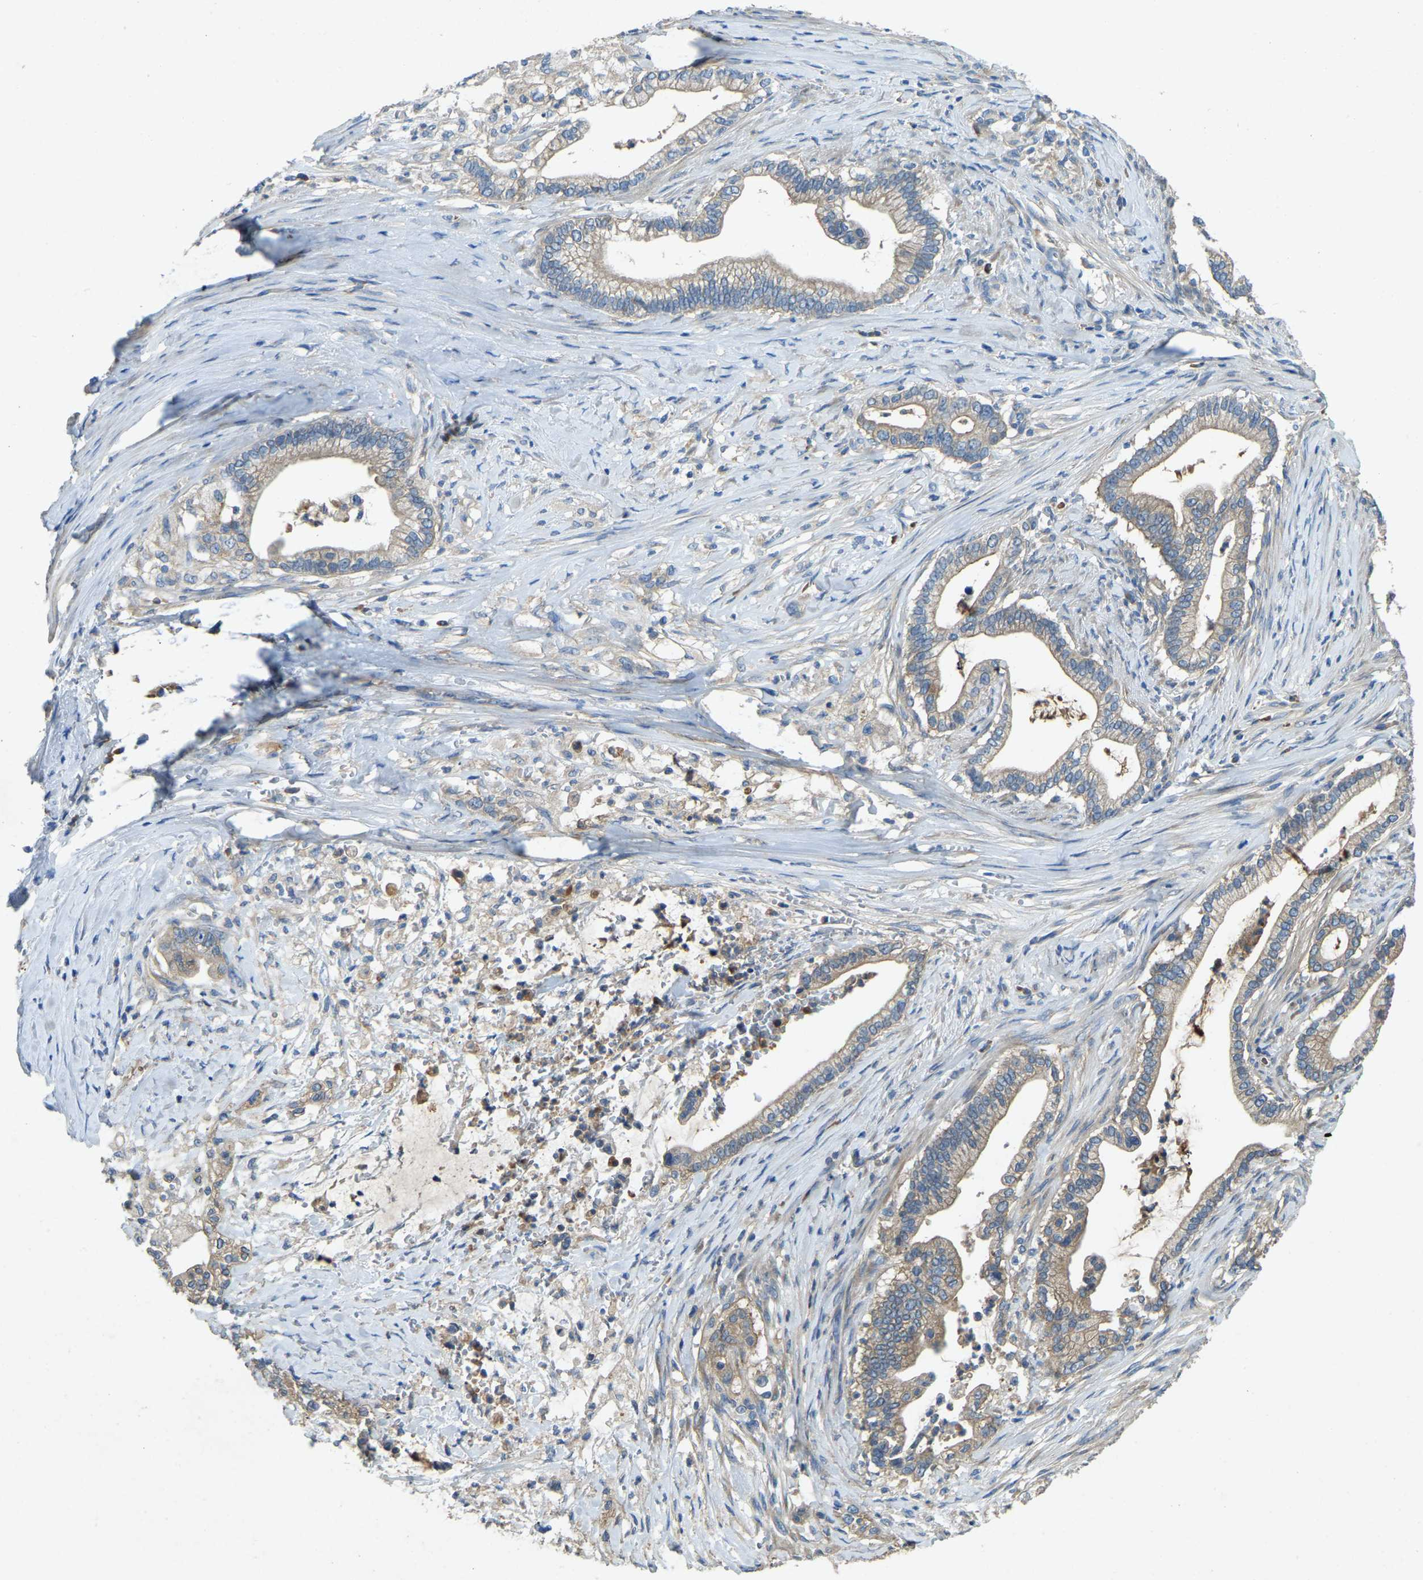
{"staining": {"intensity": "weak", "quantity": "25%-75%", "location": "cytoplasmic/membranous"}, "tissue": "pancreatic cancer", "cell_type": "Tumor cells", "image_type": "cancer", "snomed": [{"axis": "morphology", "description": "Adenocarcinoma, NOS"}, {"axis": "topography", "description": "Pancreas"}], "caption": "Pancreatic adenocarcinoma stained with IHC reveals weak cytoplasmic/membranous staining in approximately 25%-75% of tumor cells.", "gene": "ATP8B1", "patient": {"sex": "male", "age": 69}}